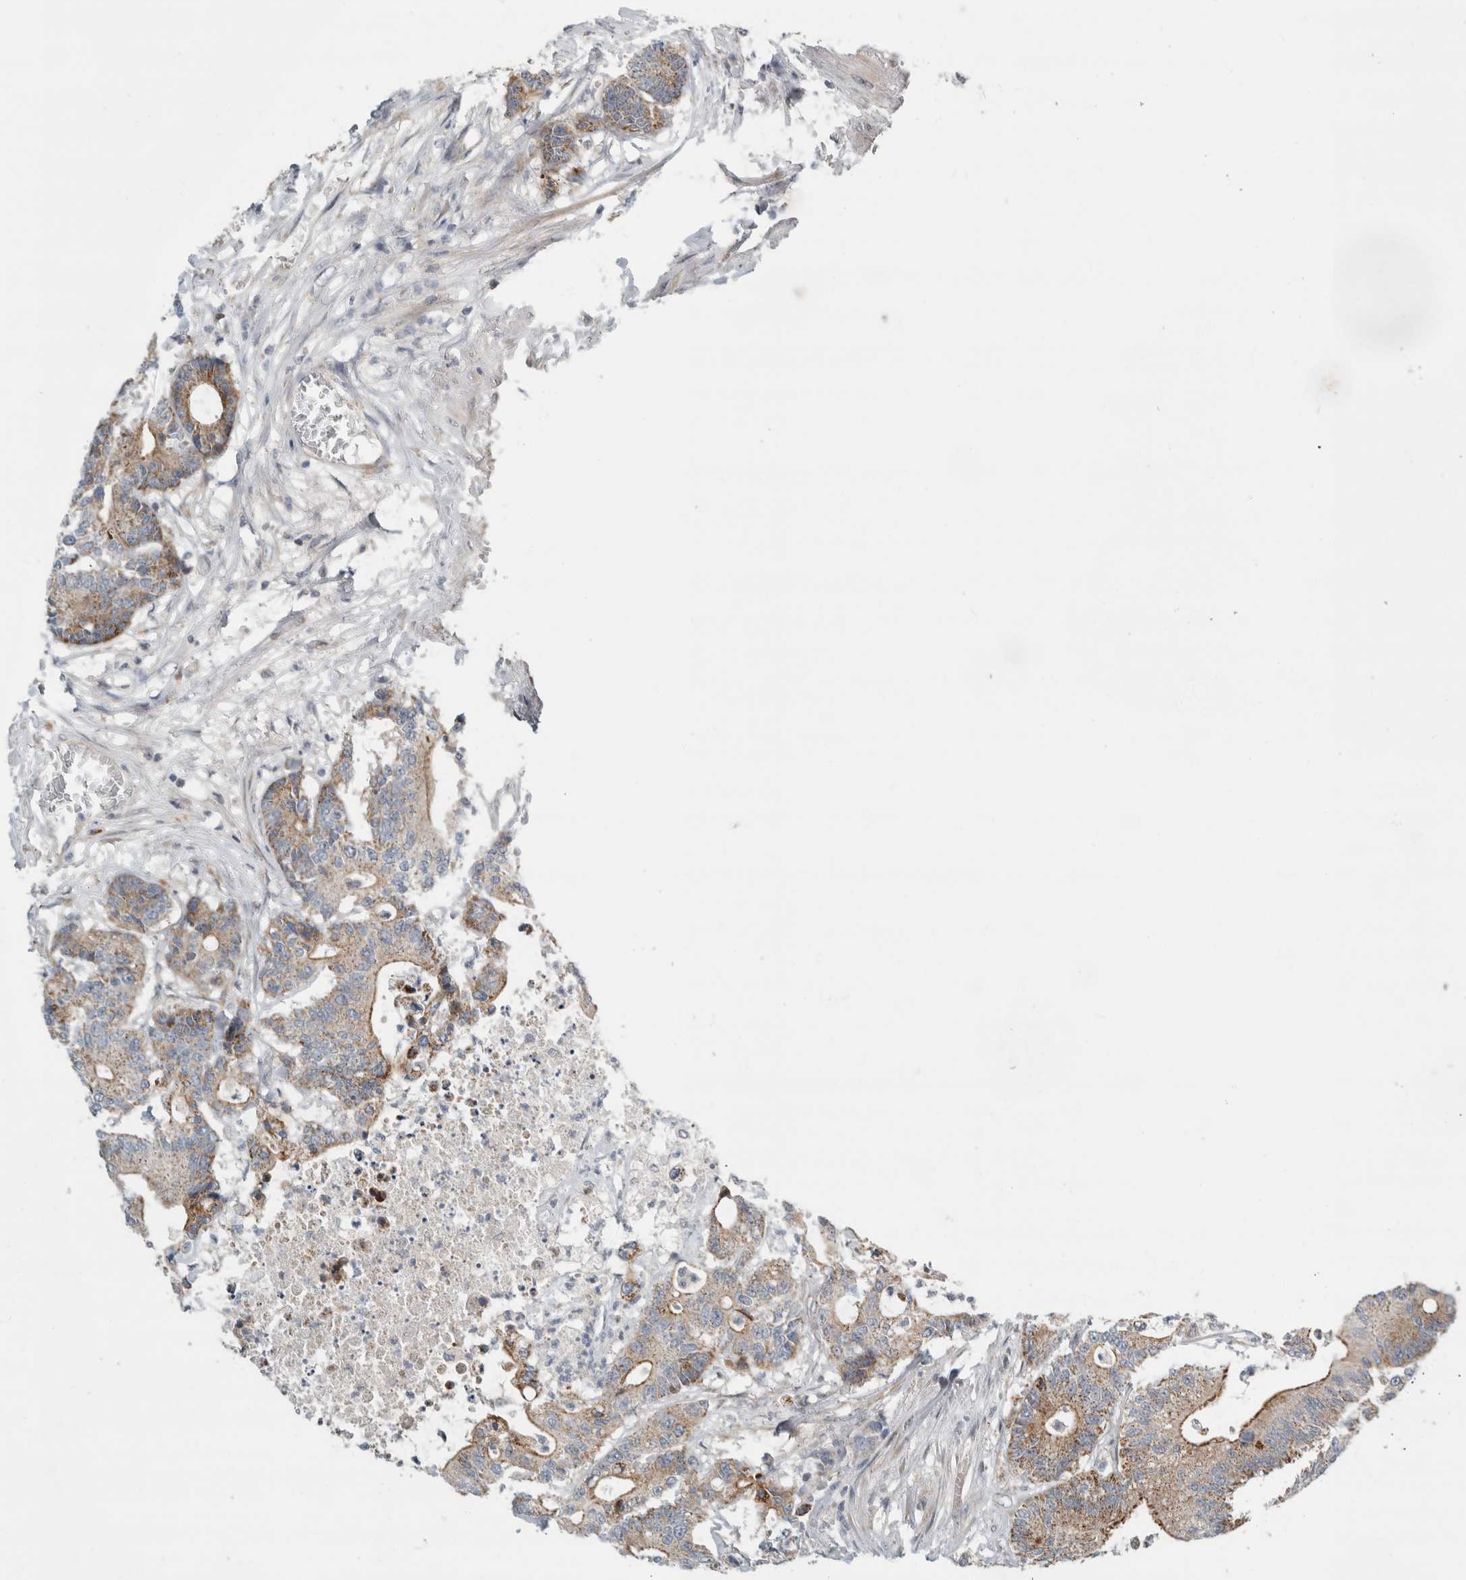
{"staining": {"intensity": "moderate", "quantity": ">75%", "location": "cytoplasmic/membranous"}, "tissue": "colorectal cancer", "cell_type": "Tumor cells", "image_type": "cancer", "snomed": [{"axis": "morphology", "description": "Adenocarcinoma, NOS"}, {"axis": "topography", "description": "Colon"}], "caption": "The immunohistochemical stain shows moderate cytoplasmic/membranous positivity in tumor cells of colorectal cancer tissue.", "gene": "KPNA5", "patient": {"sex": "female", "age": 84}}